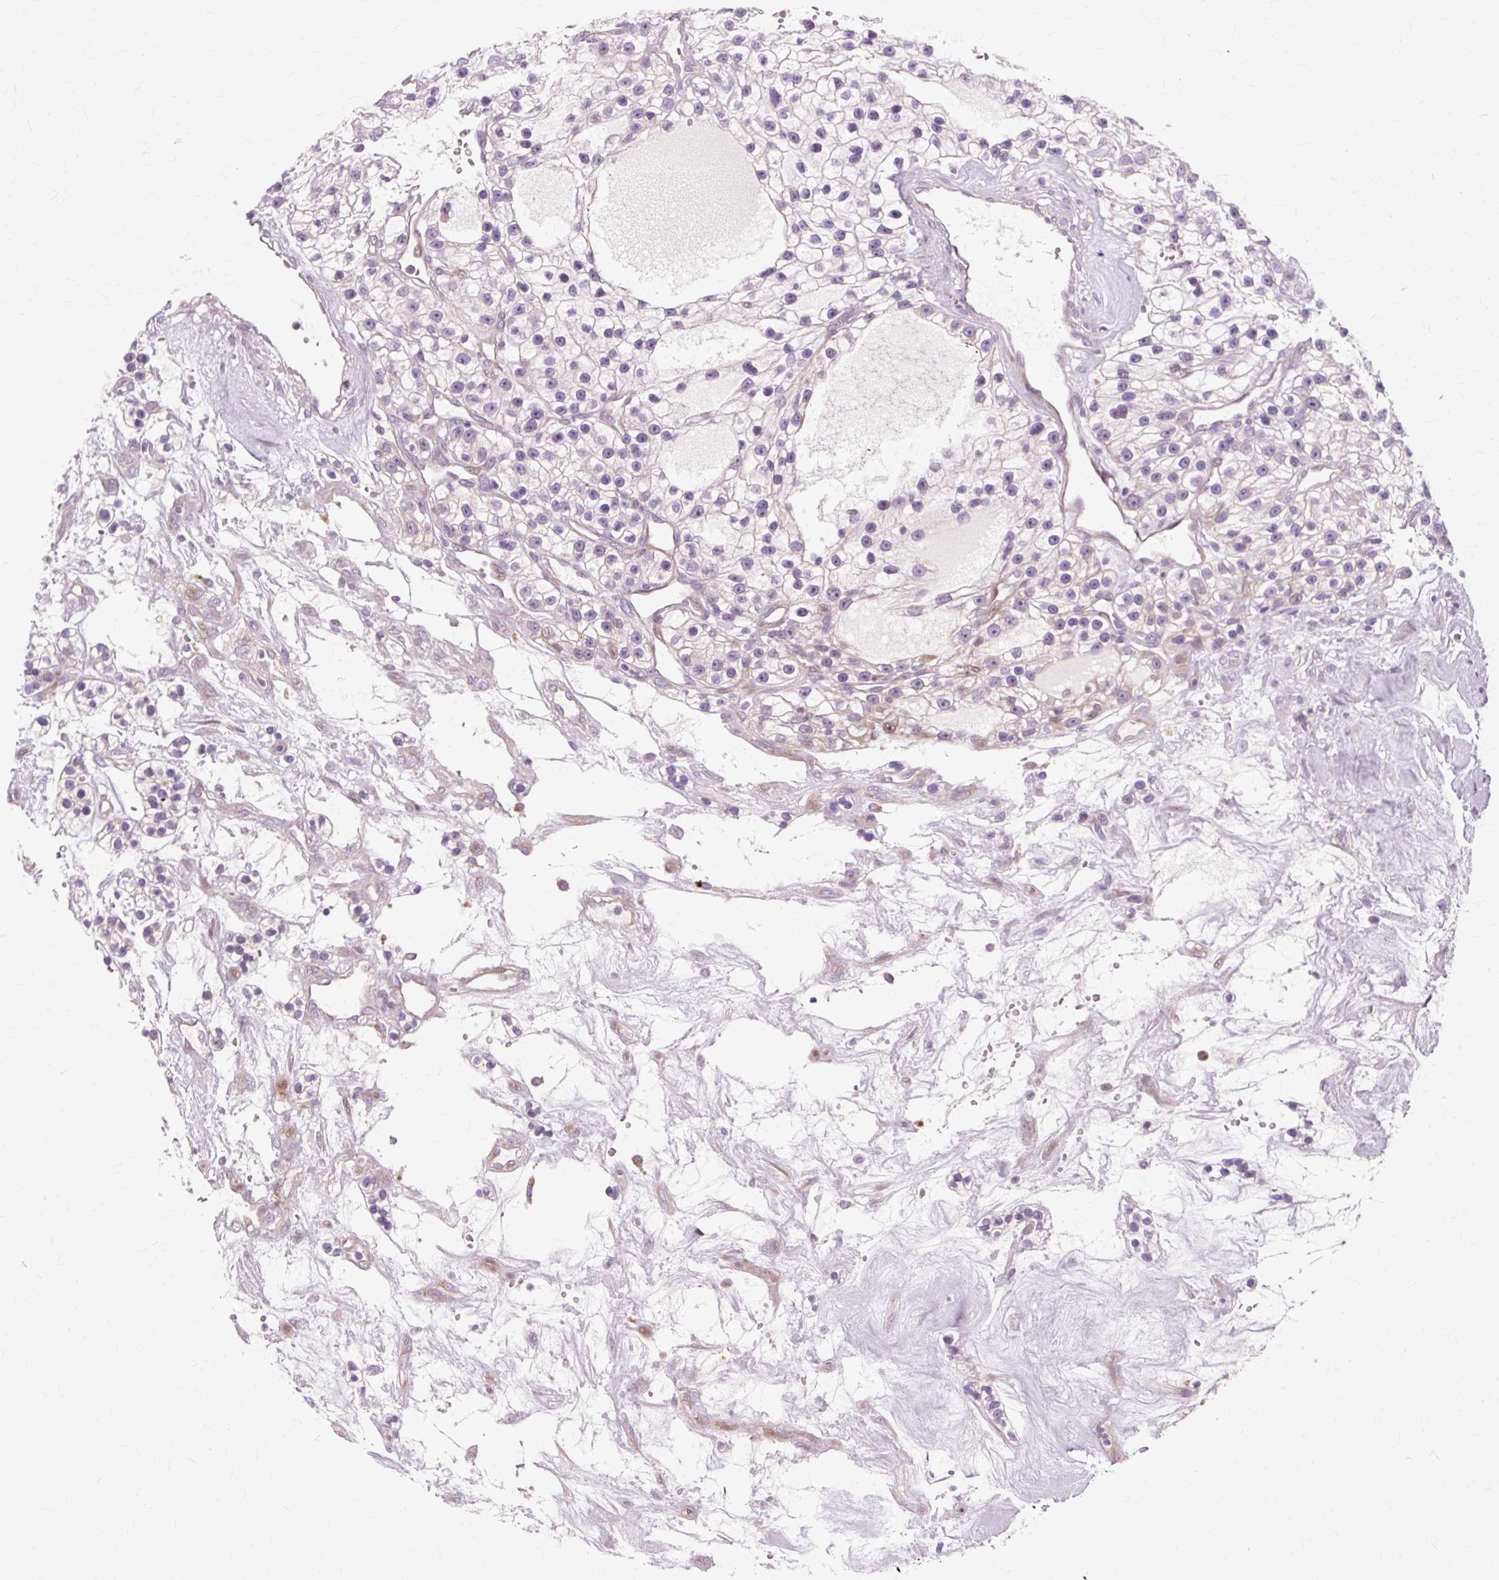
{"staining": {"intensity": "negative", "quantity": "none", "location": "none"}, "tissue": "renal cancer", "cell_type": "Tumor cells", "image_type": "cancer", "snomed": [{"axis": "morphology", "description": "Adenocarcinoma, NOS"}, {"axis": "topography", "description": "Kidney"}], "caption": "Immunohistochemical staining of adenocarcinoma (renal) demonstrates no significant positivity in tumor cells.", "gene": "IRX2", "patient": {"sex": "female", "age": 57}}